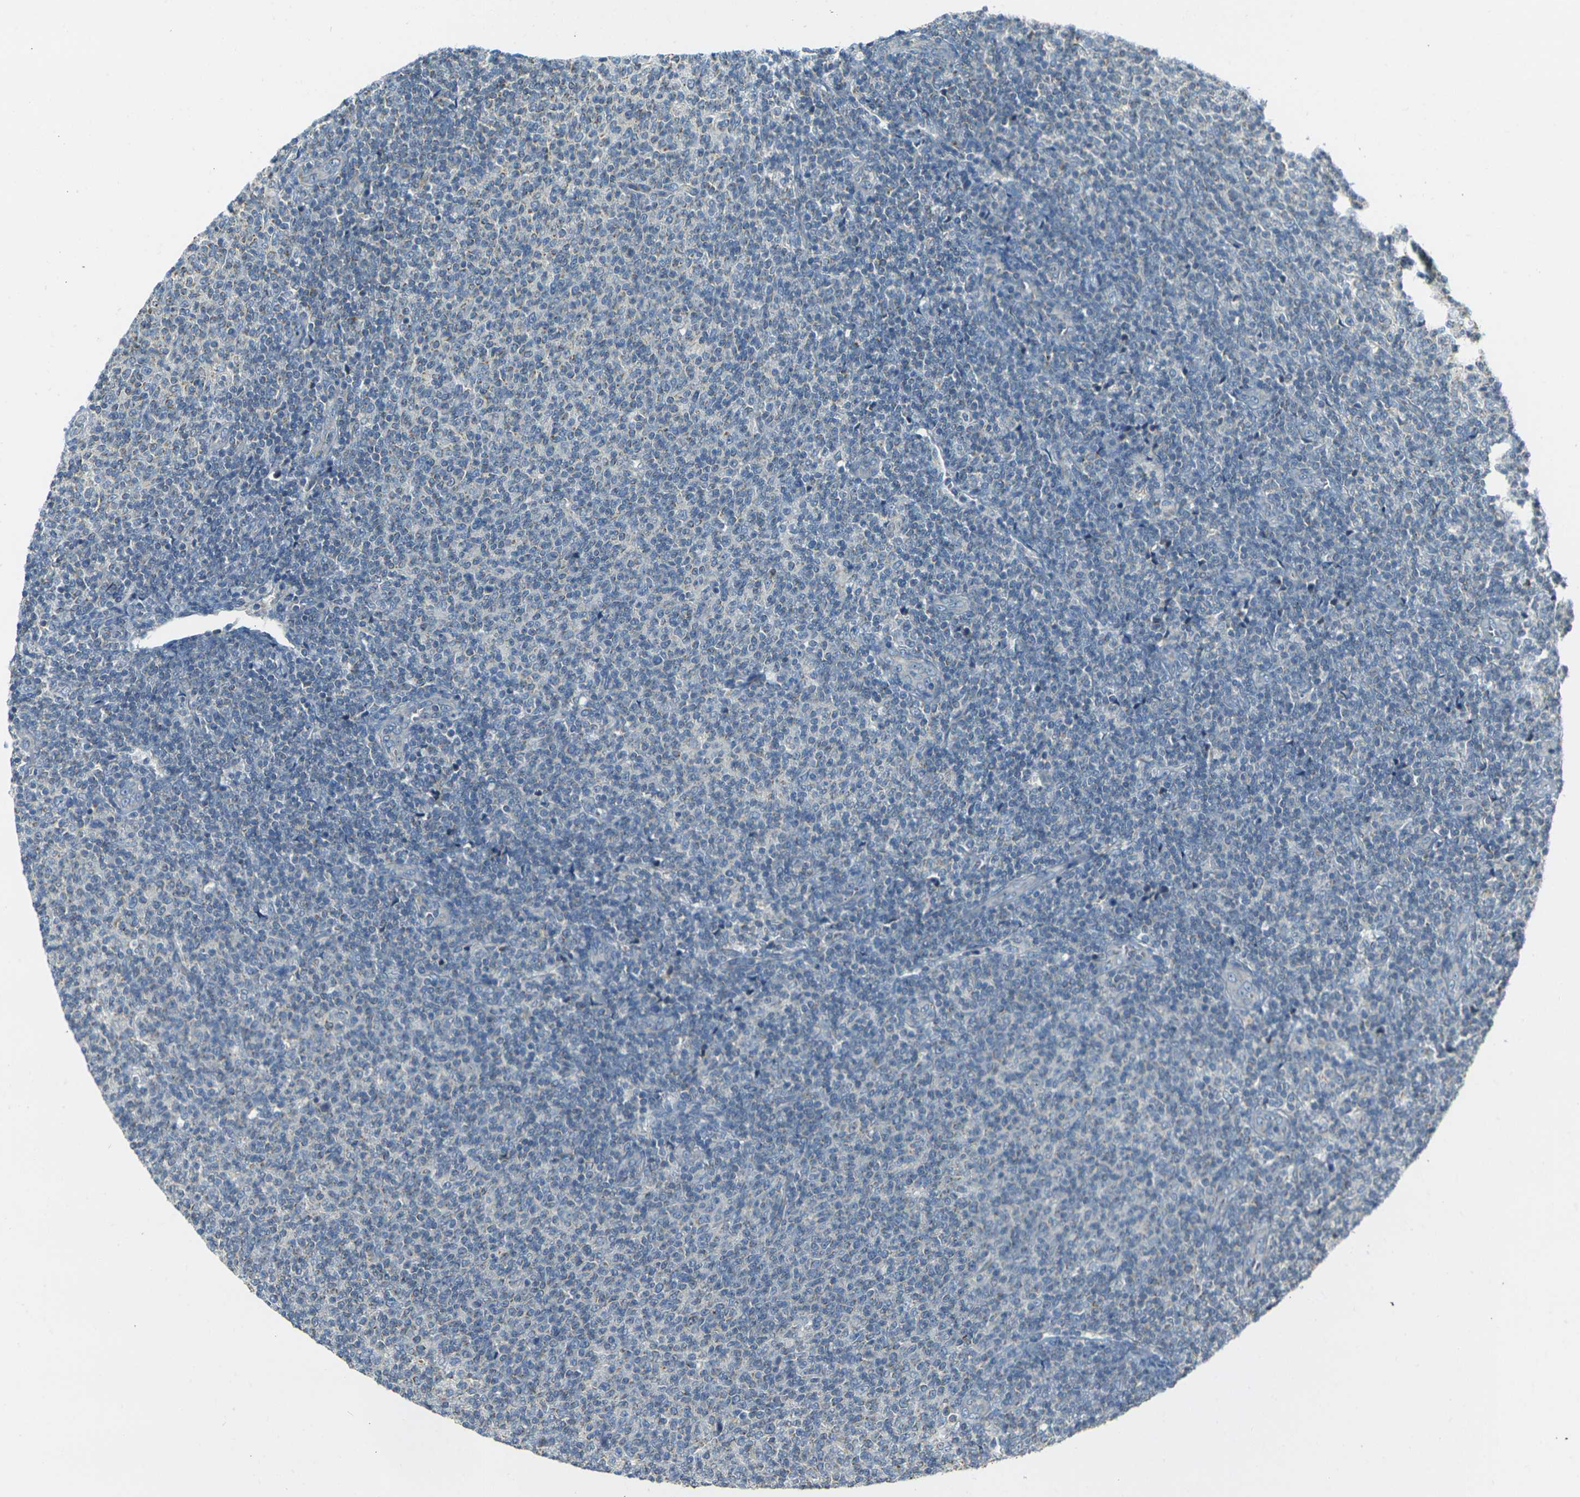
{"staining": {"intensity": "negative", "quantity": "none", "location": "none"}, "tissue": "lymphoma", "cell_type": "Tumor cells", "image_type": "cancer", "snomed": [{"axis": "morphology", "description": "Malignant lymphoma, non-Hodgkin's type, Low grade"}, {"axis": "topography", "description": "Lymph node"}], "caption": "IHC of low-grade malignant lymphoma, non-Hodgkin's type exhibits no expression in tumor cells.", "gene": "PARD6B", "patient": {"sex": "male", "age": 66}}